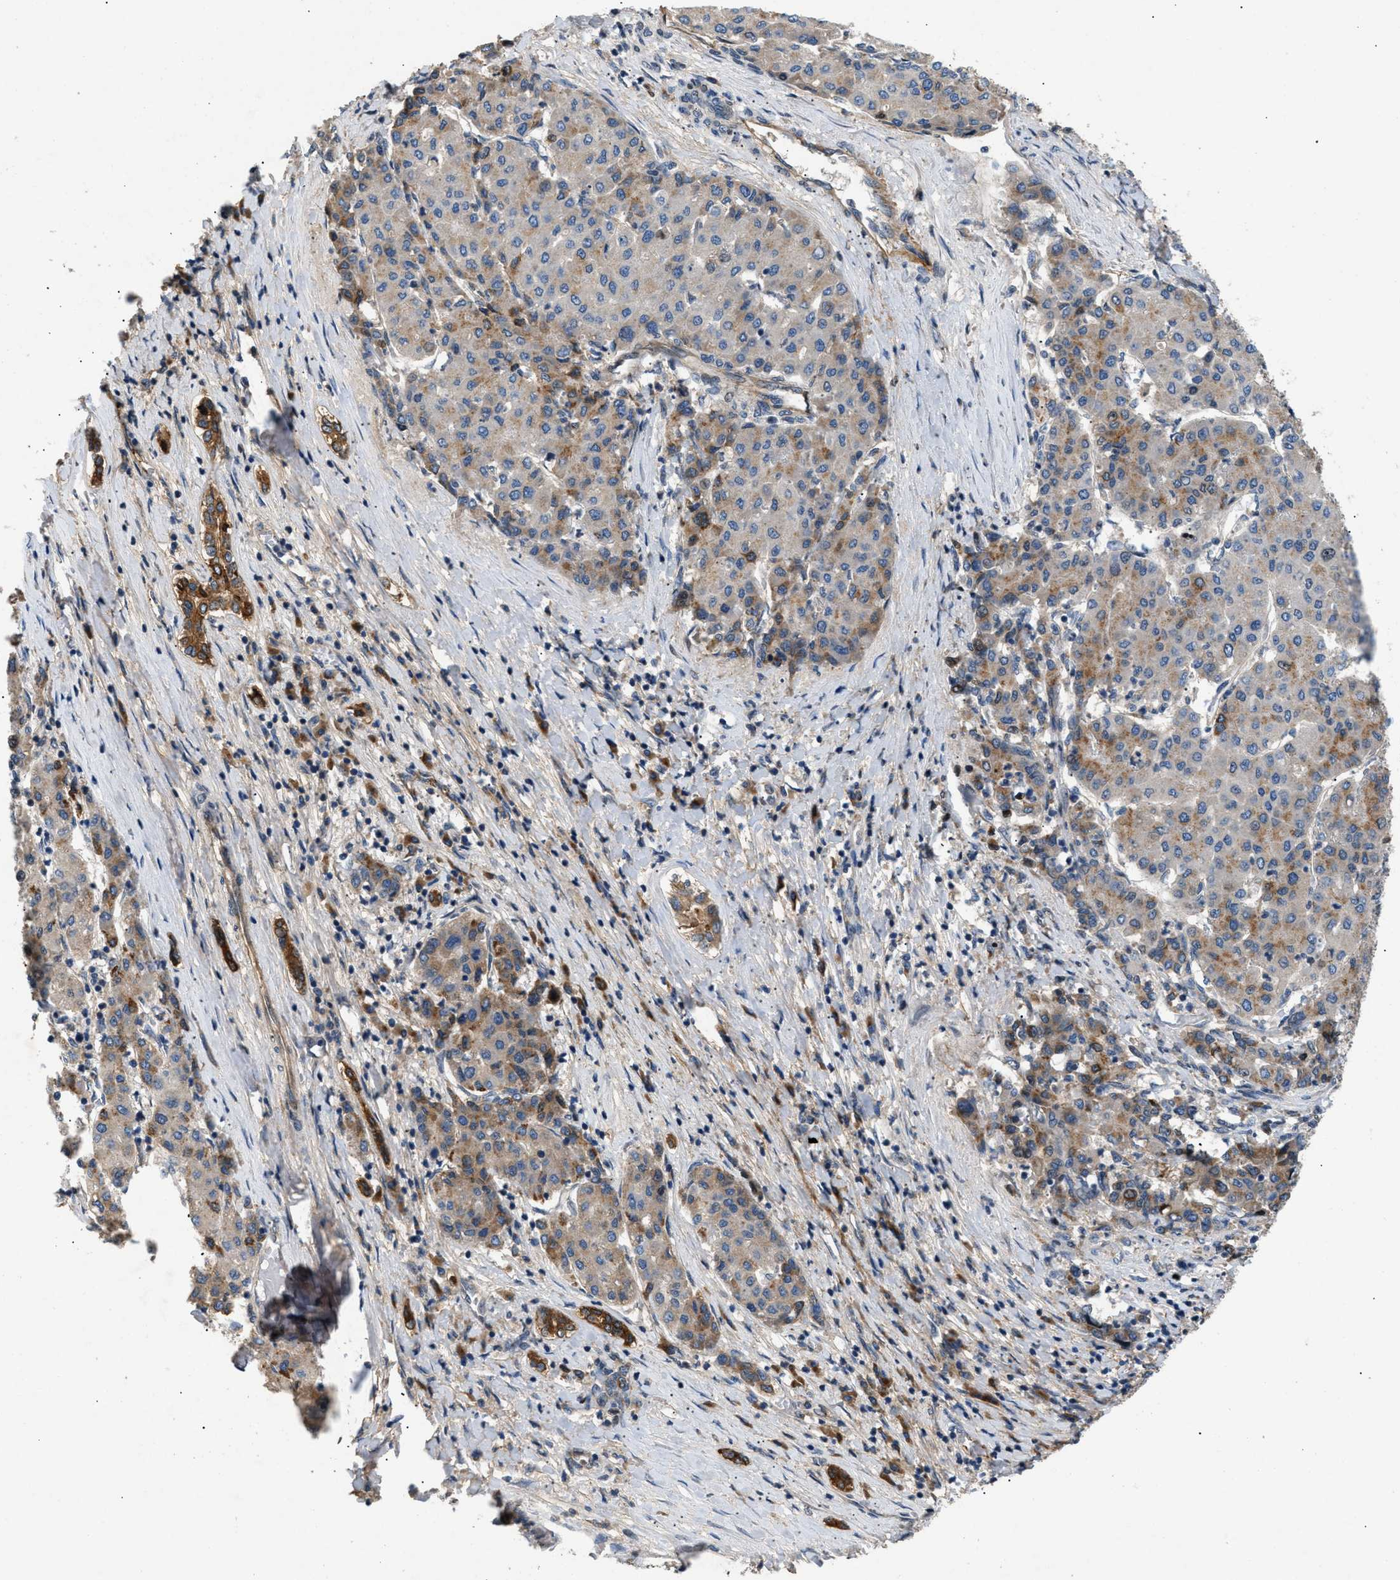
{"staining": {"intensity": "moderate", "quantity": "<25%", "location": "cytoplasmic/membranous"}, "tissue": "liver cancer", "cell_type": "Tumor cells", "image_type": "cancer", "snomed": [{"axis": "morphology", "description": "Carcinoma, Hepatocellular, NOS"}, {"axis": "topography", "description": "Liver"}], "caption": "Hepatocellular carcinoma (liver) was stained to show a protein in brown. There is low levels of moderate cytoplasmic/membranous positivity in about <25% of tumor cells.", "gene": "LYSMD3", "patient": {"sex": "male", "age": 65}}